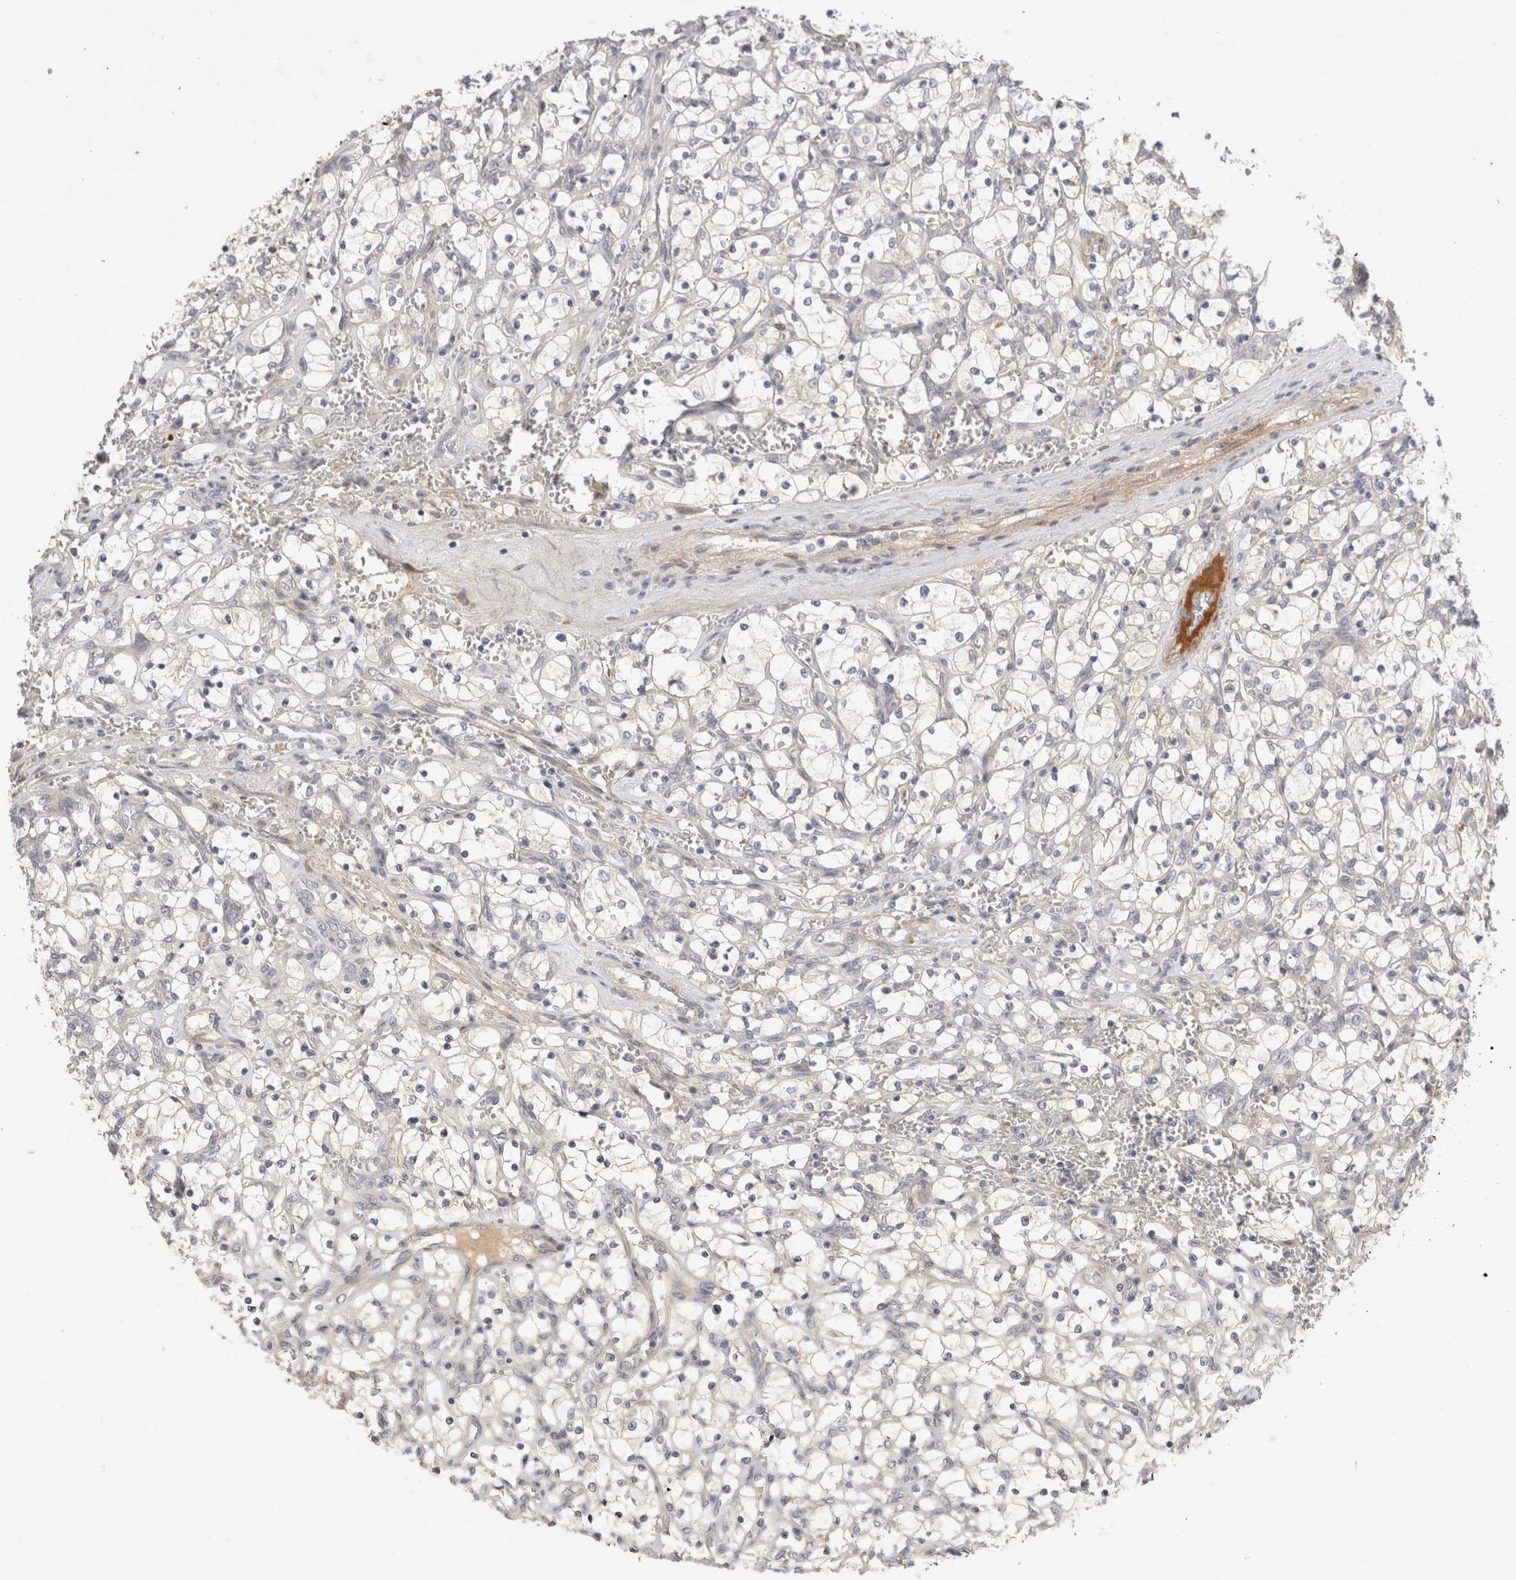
{"staining": {"intensity": "negative", "quantity": "none", "location": "none"}, "tissue": "renal cancer", "cell_type": "Tumor cells", "image_type": "cancer", "snomed": [{"axis": "morphology", "description": "Adenocarcinoma, NOS"}, {"axis": "topography", "description": "Kidney"}], "caption": "IHC micrograph of human adenocarcinoma (renal) stained for a protein (brown), which demonstrates no staining in tumor cells.", "gene": "BZW2", "patient": {"sex": "female", "age": 69}}